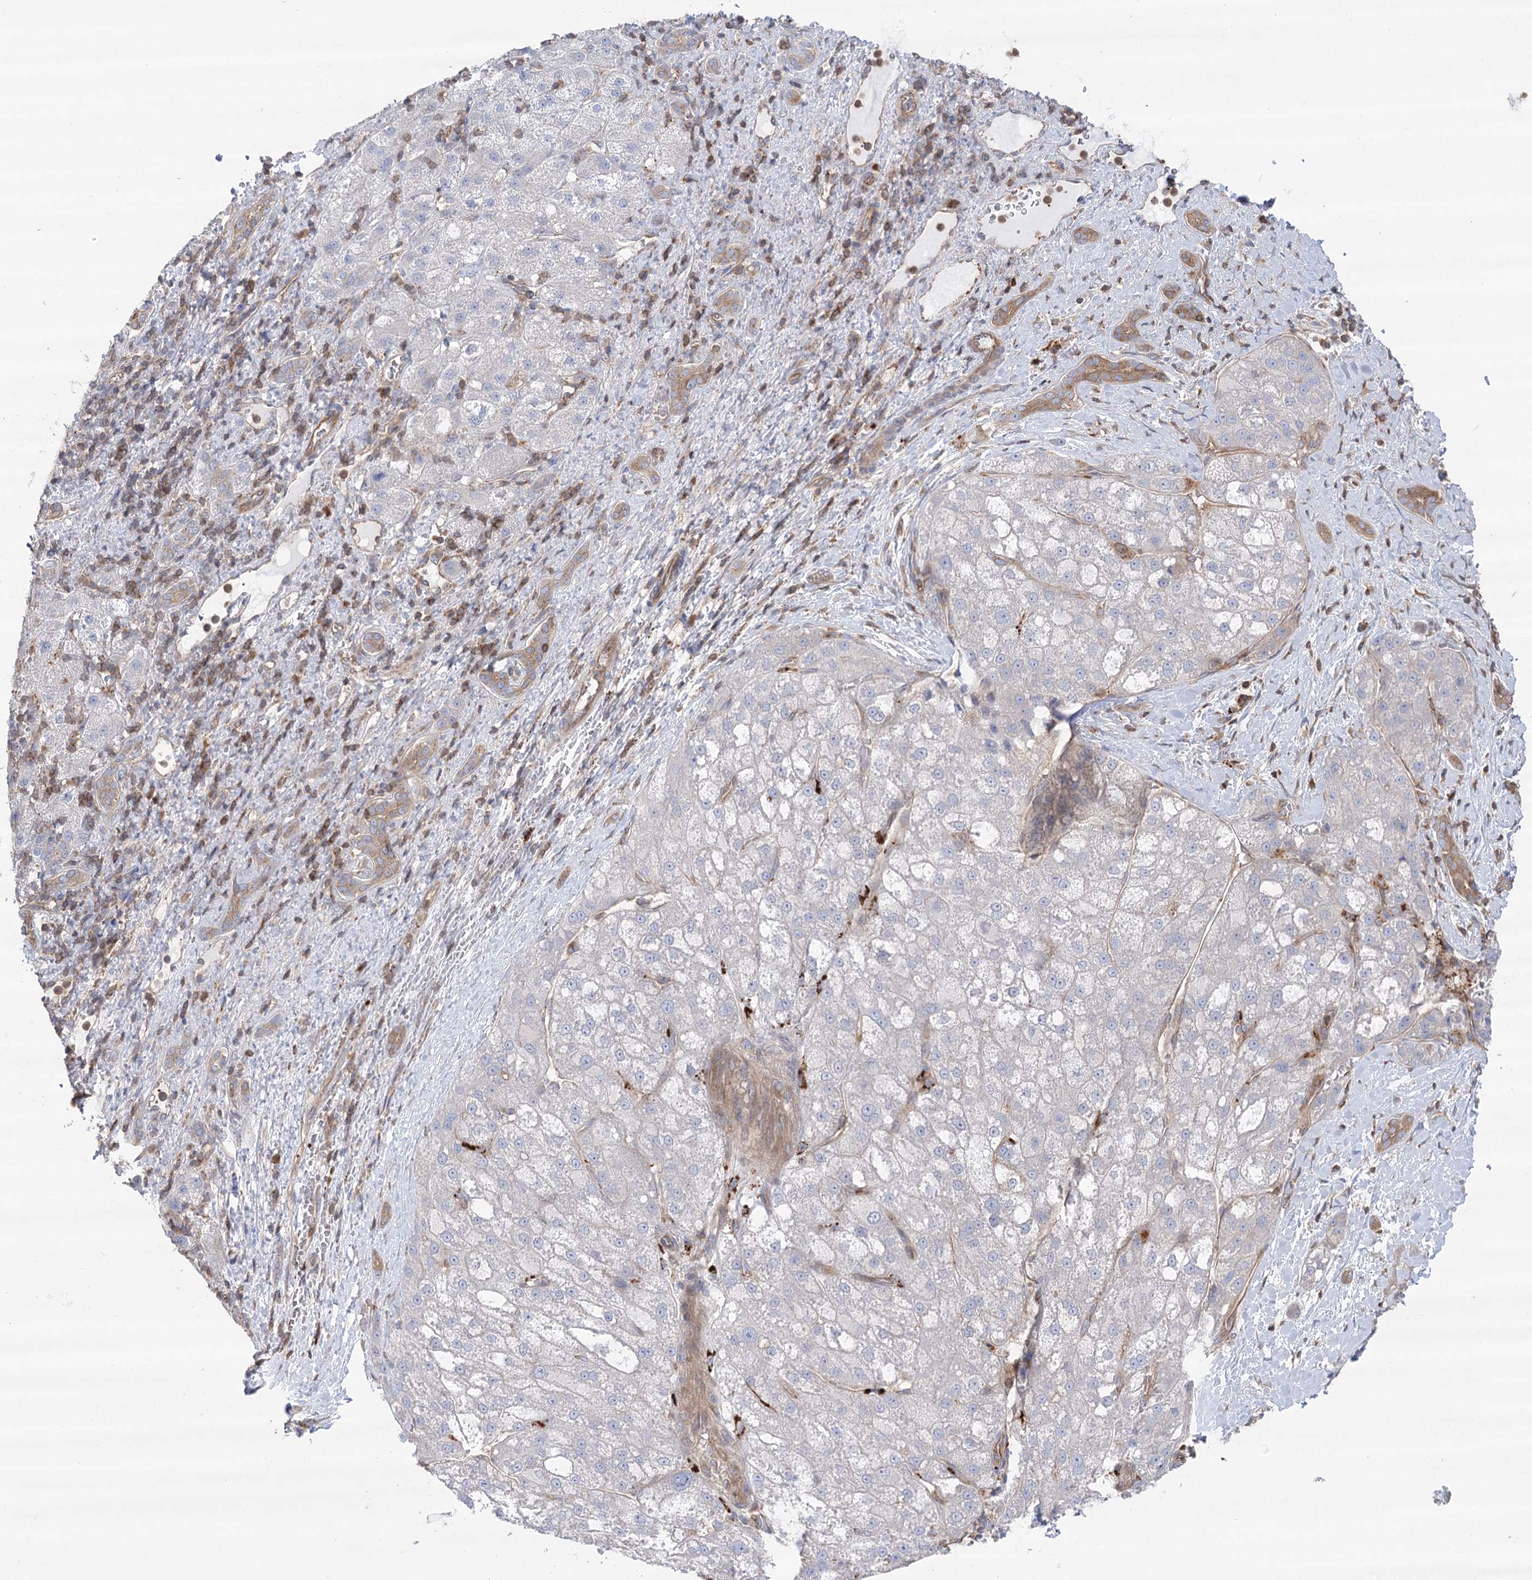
{"staining": {"intensity": "negative", "quantity": "none", "location": "none"}, "tissue": "liver cancer", "cell_type": "Tumor cells", "image_type": "cancer", "snomed": [{"axis": "morphology", "description": "Normal tissue, NOS"}, {"axis": "morphology", "description": "Carcinoma, Hepatocellular, NOS"}, {"axis": "topography", "description": "Liver"}], "caption": "Immunohistochemistry (IHC) histopathology image of neoplastic tissue: human liver hepatocellular carcinoma stained with DAB (3,3'-diaminobenzidine) shows no significant protein staining in tumor cells. (DAB IHC with hematoxylin counter stain).", "gene": "VPS37B", "patient": {"sex": "male", "age": 57}}